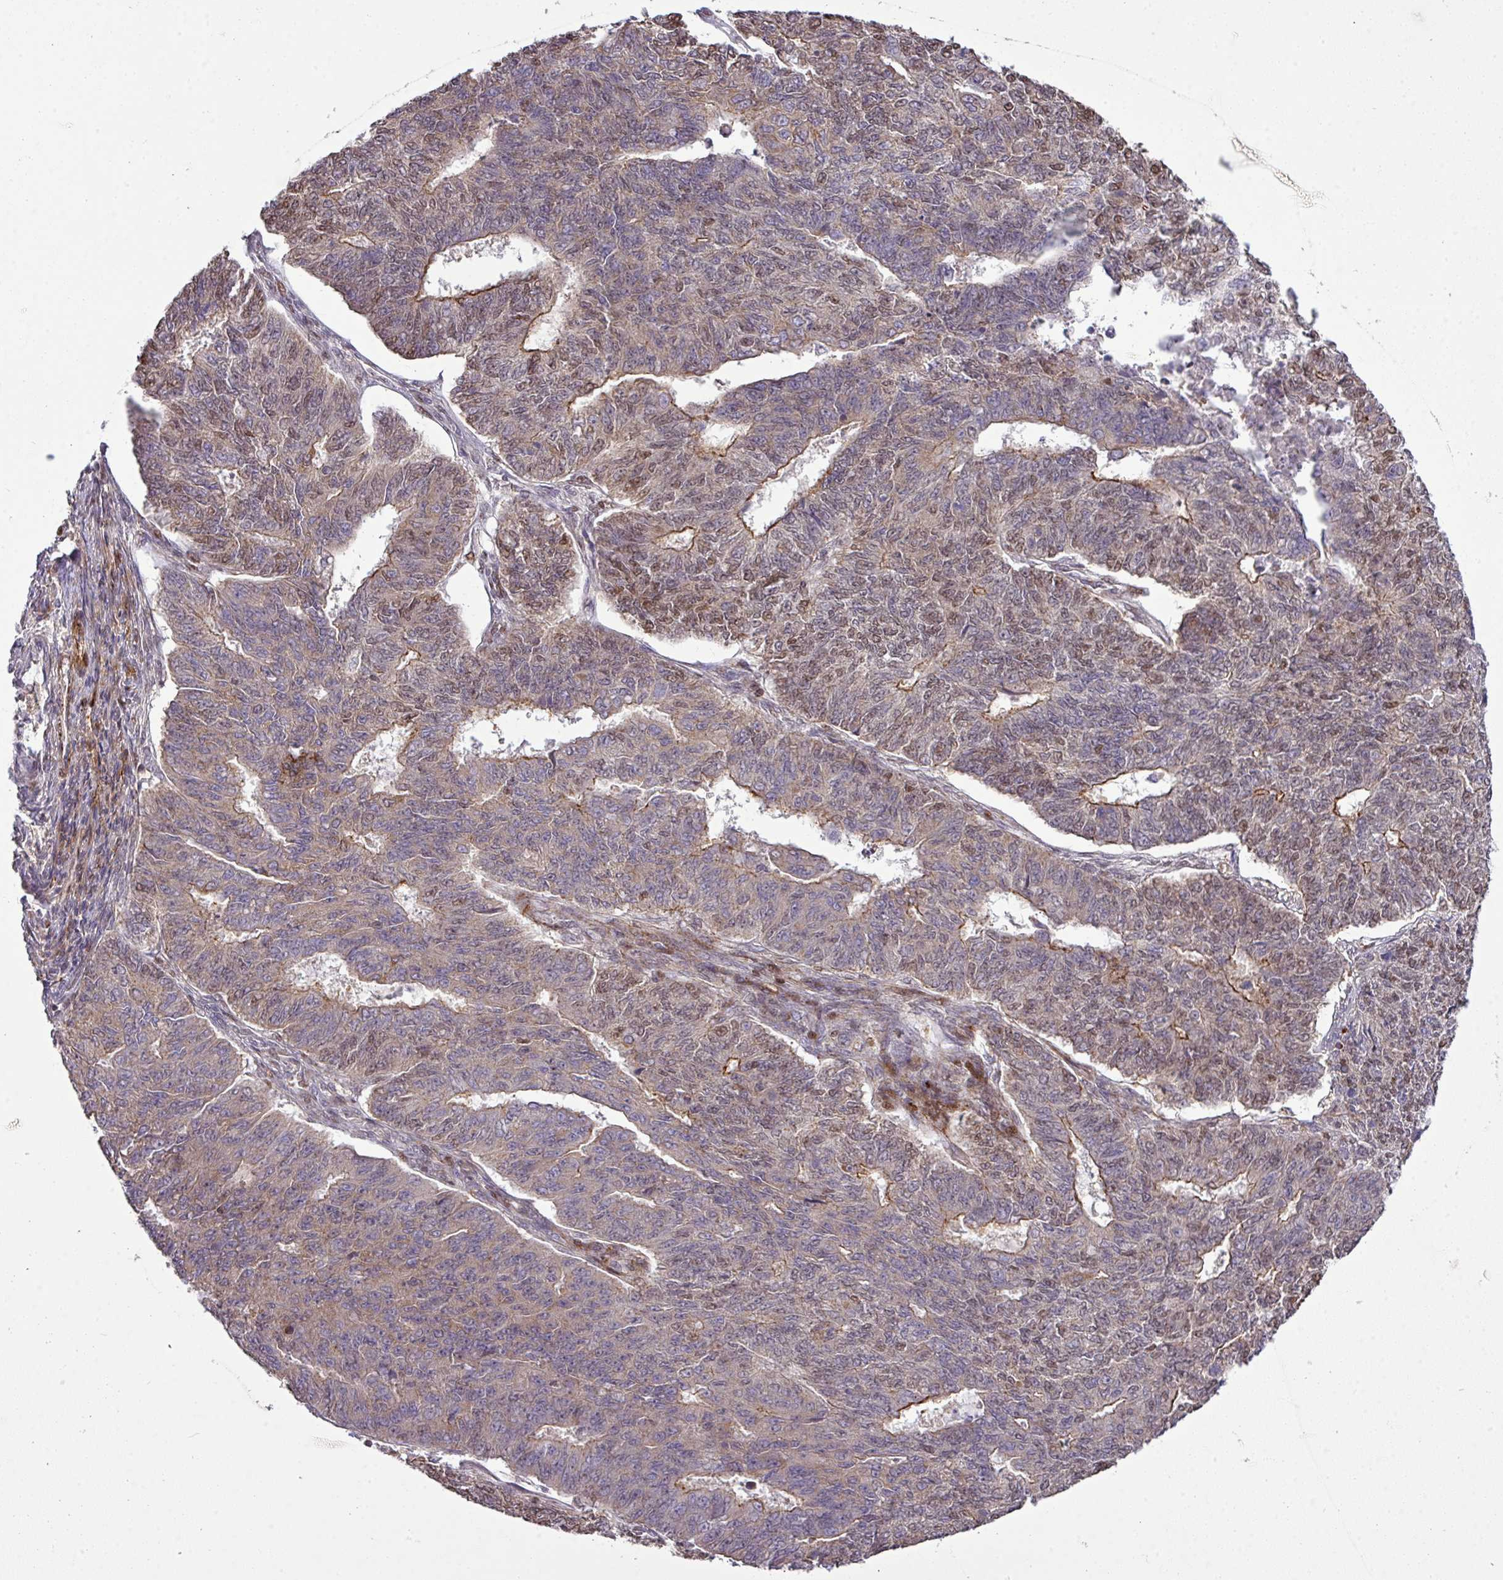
{"staining": {"intensity": "weak", "quantity": "25%-75%", "location": "cytoplasmic/membranous,nuclear"}, "tissue": "endometrial cancer", "cell_type": "Tumor cells", "image_type": "cancer", "snomed": [{"axis": "morphology", "description": "Adenocarcinoma, NOS"}, {"axis": "topography", "description": "Endometrium"}], "caption": "Immunohistochemical staining of human endometrial adenocarcinoma reveals weak cytoplasmic/membranous and nuclear protein staining in approximately 25%-75% of tumor cells.", "gene": "TPRA1", "patient": {"sex": "female", "age": 32}}